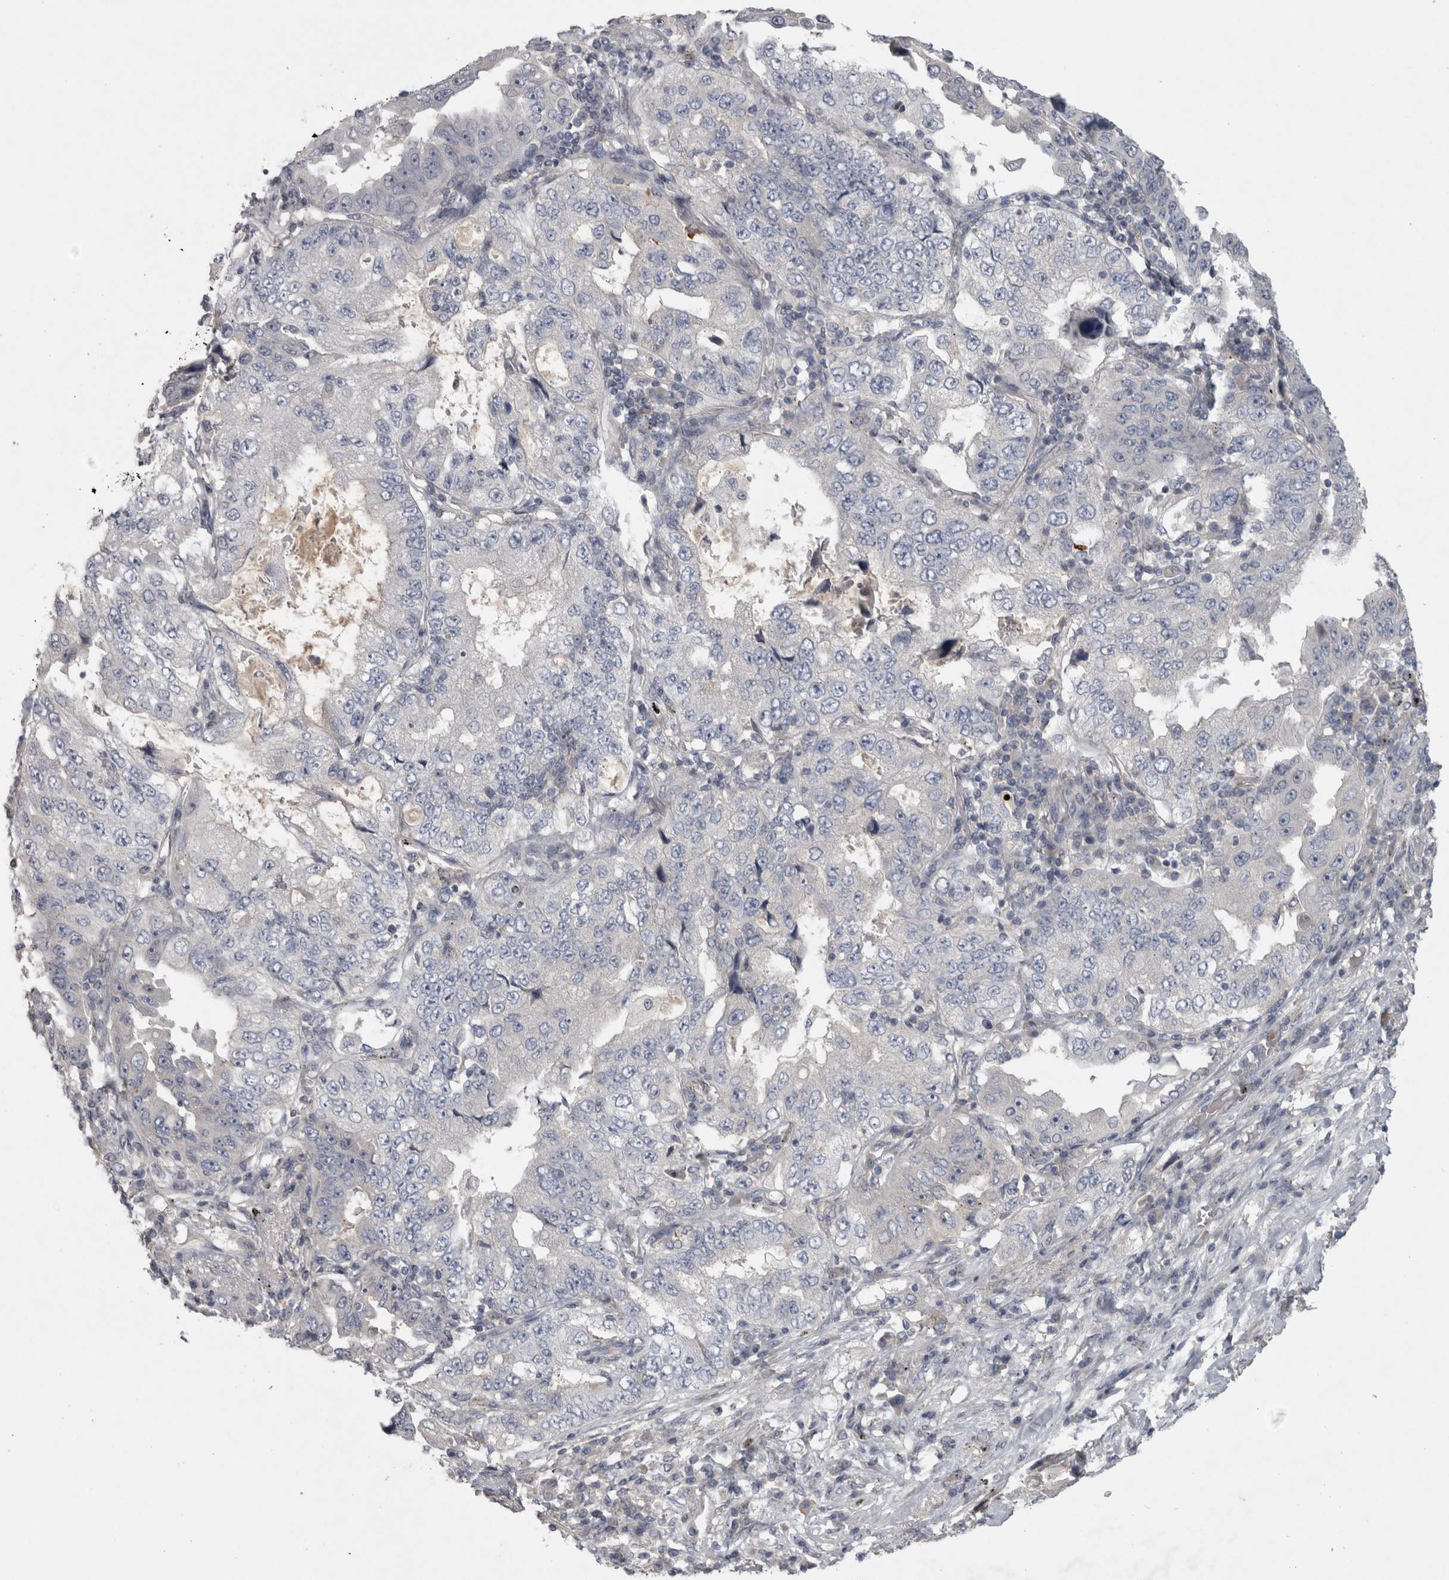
{"staining": {"intensity": "negative", "quantity": "none", "location": "none"}, "tissue": "lung cancer", "cell_type": "Tumor cells", "image_type": "cancer", "snomed": [{"axis": "morphology", "description": "Adenocarcinoma, NOS"}, {"axis": "topography", "description": "Lung"}], "caption": "DAB immunohistochemical staining of human lung adenocarcinoma exhibits no significant expression in tumor cells.", "gene": "ENPP7", "patient": {"sex": "female", "age": 51}}